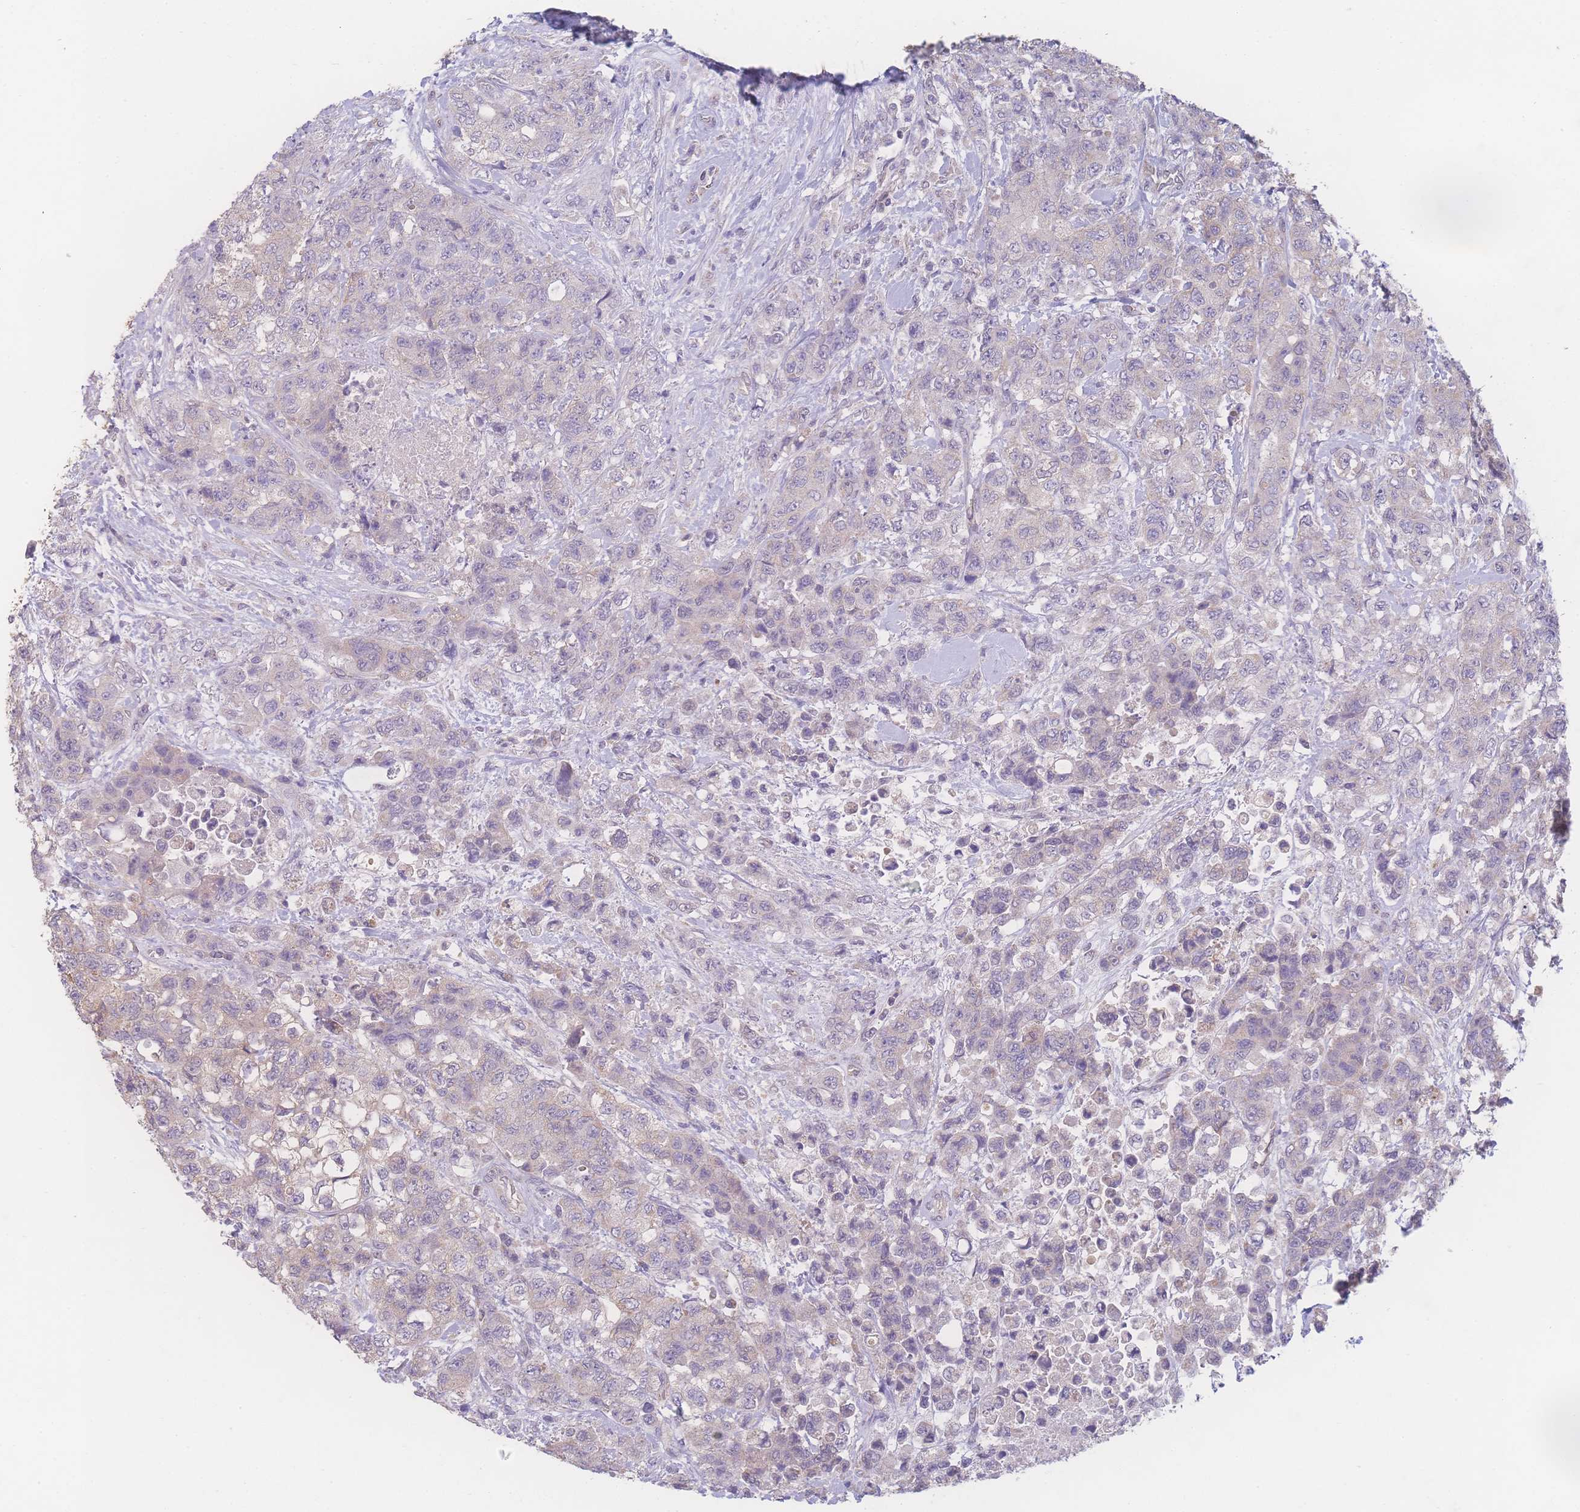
{"staining": {"intensity": "weak", "quantity": "<25%", "location": "cytoplasmic/membranous"}, "tissue": "urothelial cancer", "cell_type": "Tumor cells", "image_type": "cancer", "snomed": [{"axis": "morphology", "description": "Urothelial carcinoma, High grade"}, {"axis": "topography", "description": "Urinary bladder"}], "caption": "Immunohistochemical staining of urothelial cancer displays no significant positivity in tumor cells. Nuclei are stained in blue.", "gene": "GIPR", "patient": {"sex": "female", "age": 78}}